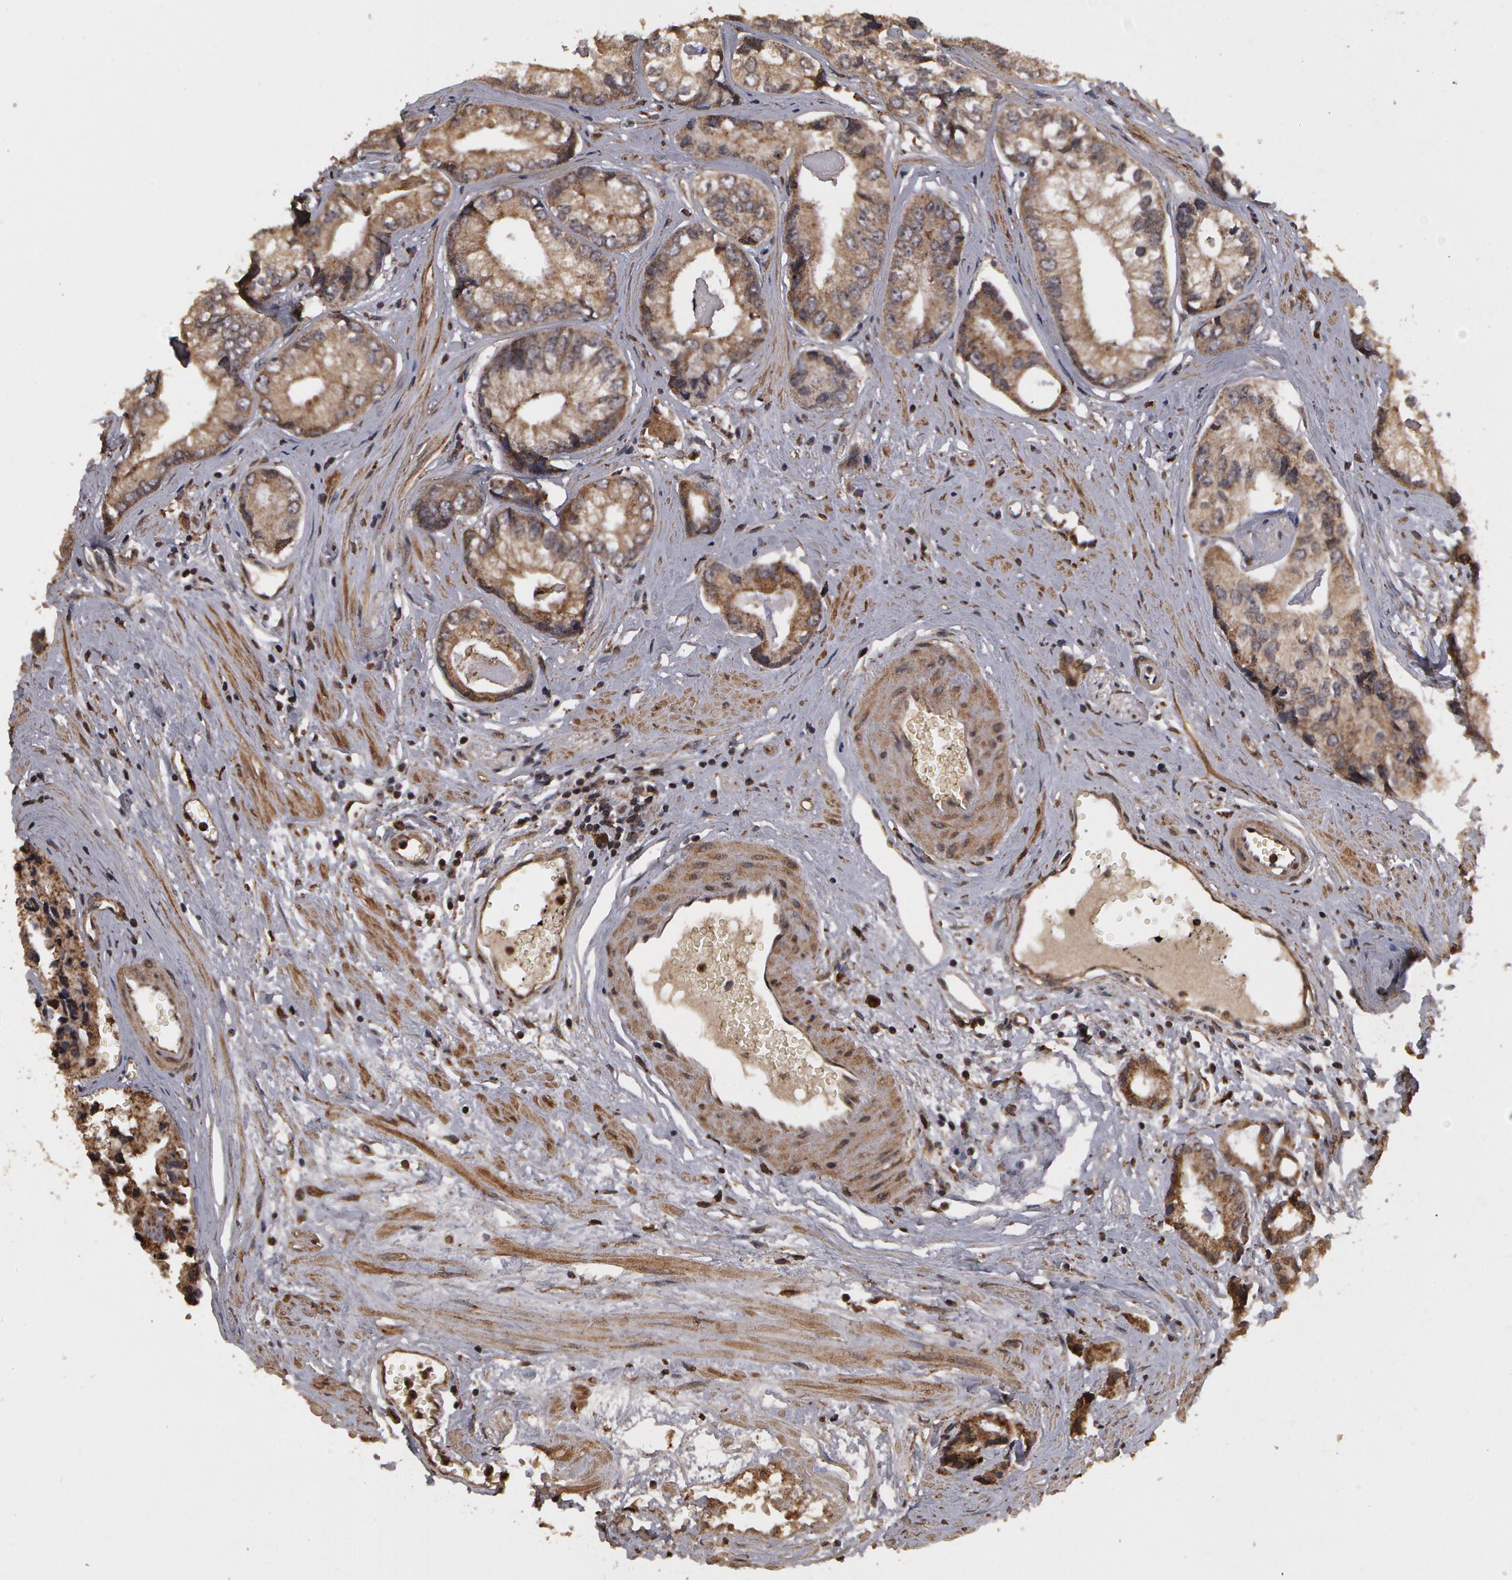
{"staining": {"intensity": "weak", "quantity": "25%-75%", "location": "cytoplasmic/membranous"}, "tissue": "prostate cancer", "cell_type": "Tumor cells", "image_type": "cancer", "snomed": [{"axis": "morphology", "description": "Adenocarcinoma, High grade"}, {"axis": "topography", "description": "Prostate"}], "caption": "Protein expression analysis of prostate cancer (adenocarcinoma (high-grade)) displays weak cytoplasmic/membranous expression in about 25%-75% of tumor cells.", "gene": "CALR", "patient": {"sex": "male", "age": 56}}